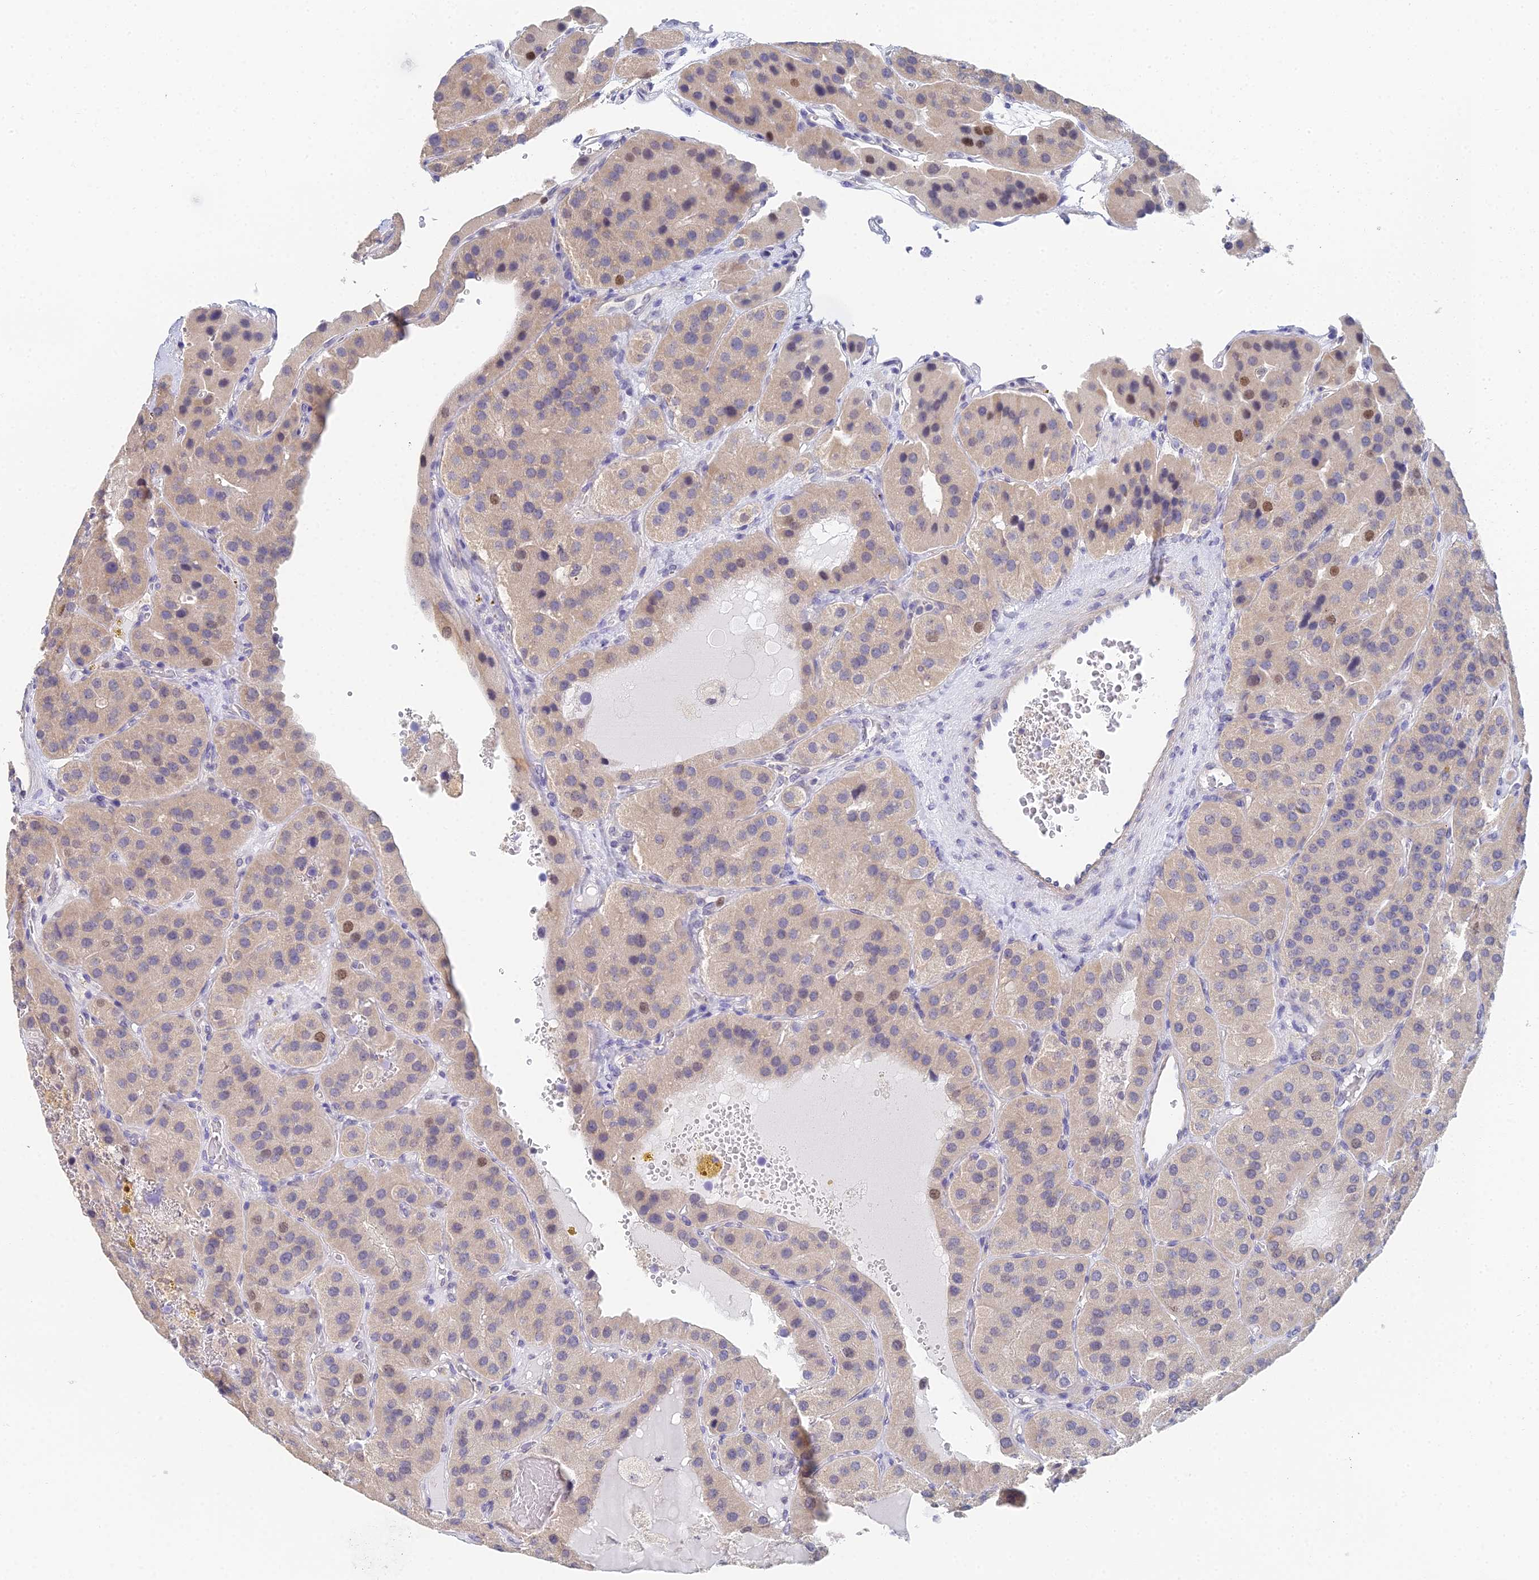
{"staining": {"intensity": "moderate", "quantity": "<25%", "location": "cytoplasmic/membranous,nuclear"}, "tissue": "parathyroid gland", "cell_type": "Glandular cells", "image_type": "normal", "snomed": [{"axis": "morphology", "description": "Normal tissue, NOS"}, {"axis": "morphology", "description": "Adenoma, NOS"}, {"axis": "topography", "description": "Parathyroid gland"}], "caption": "IHC of normal human parathyroid gland shows low levels of moderate cytoplasmic/membranous,nuclear expression in approximately <25% of glandular cells.", "gene": "MCM2", "patient": {"sex": "female", "age": 86}}